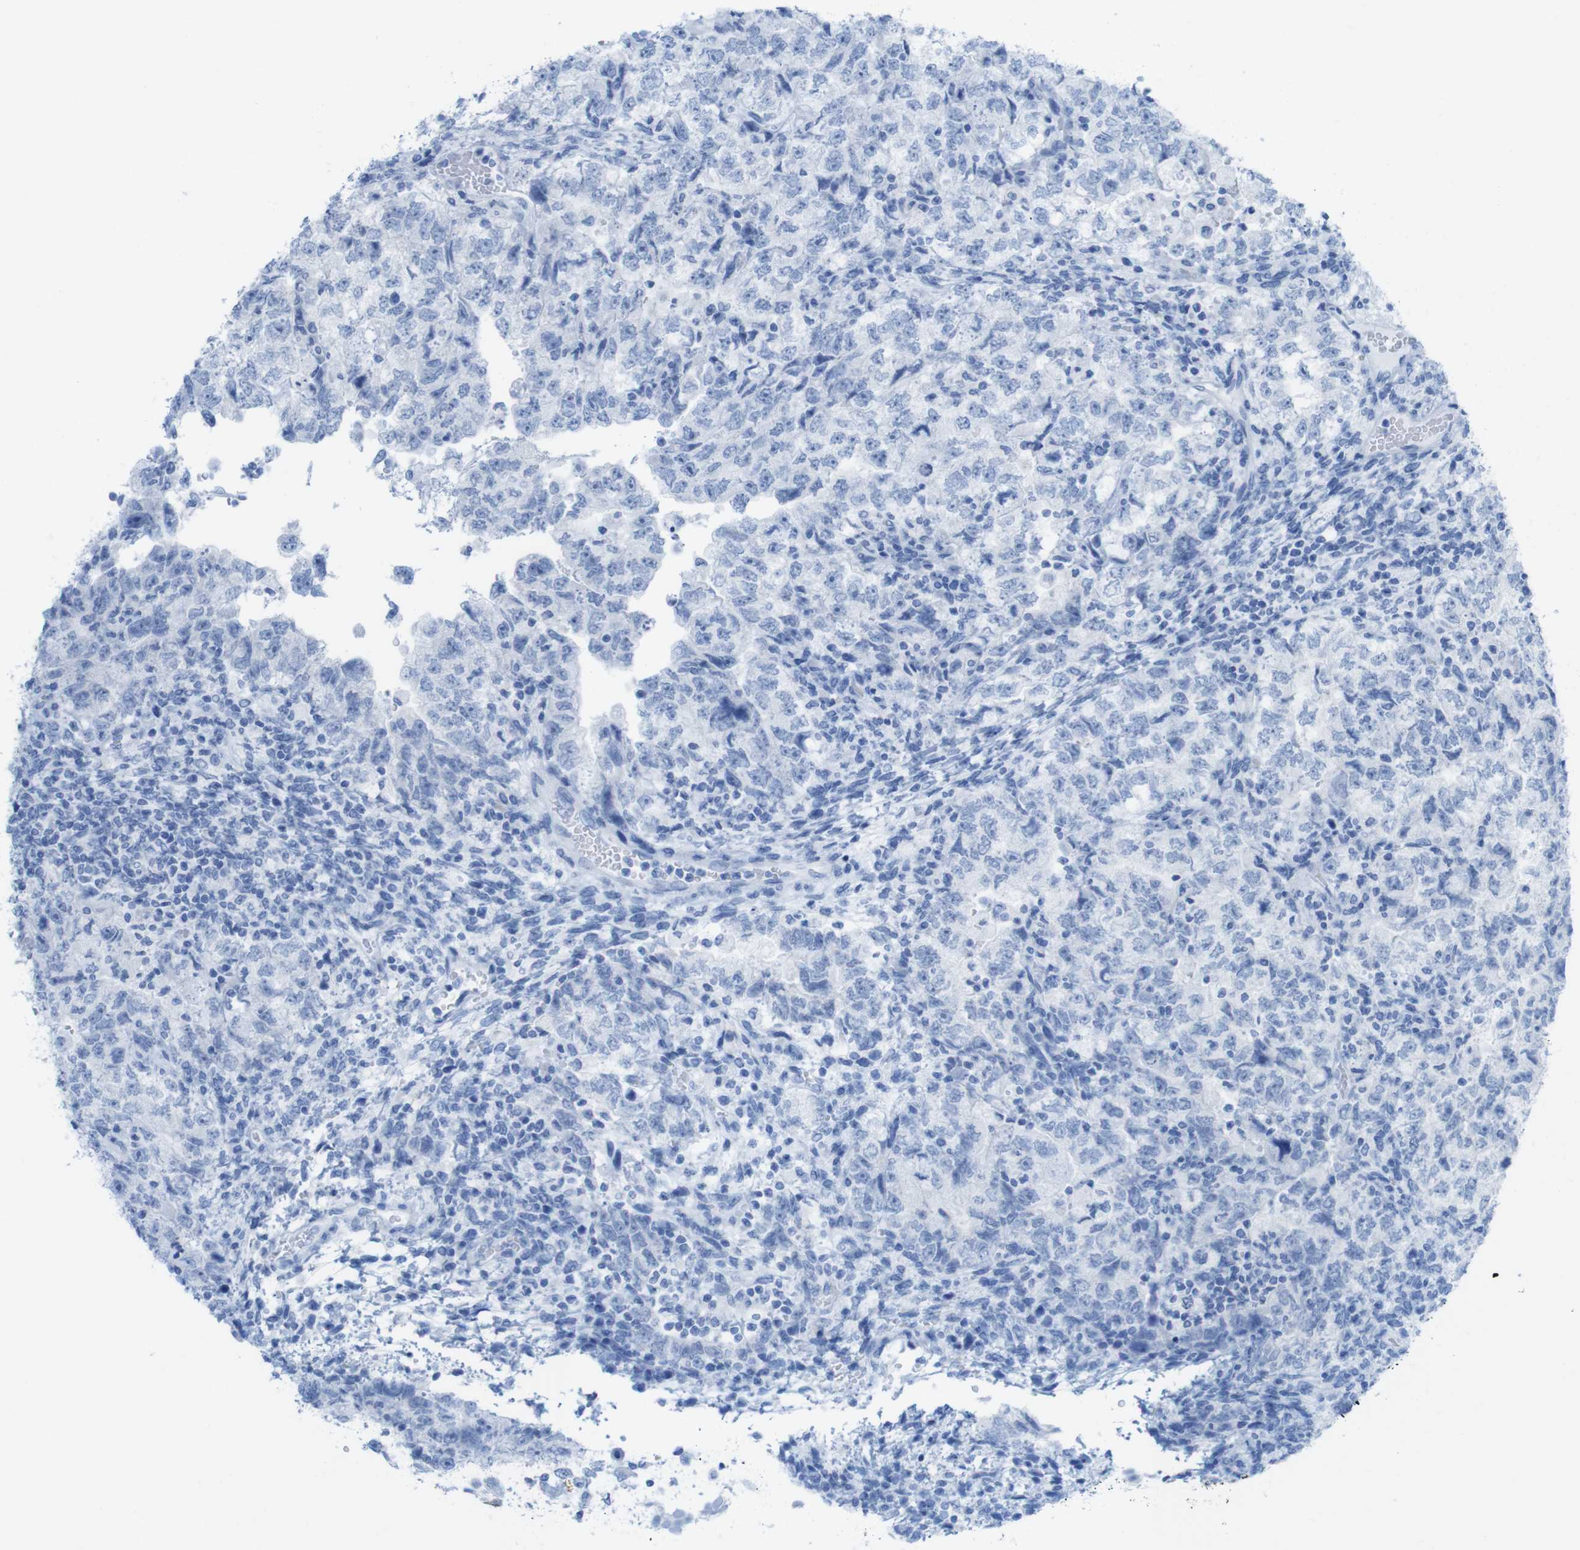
{"staining": {"intensity": "negative", "quantity": "none", "location": "none"}, "tissue": "testis cancer", "cell_type": "Tumor cells", "image_type": "cancer", "snomed": [{"axis": "morphology", "description": "Carcinoma, Embryonal, NOS"}, {"axis": "topography", "description": "Testis"}], "caption": "Immunohistochemistry micrograph of neoplastic tissue: human testis cancer (embryonal carcinoma) stained with DAB (3,3'-diaminobenzidine) demonstrates no significant protein expression in tumor cells.", "gene": "MYH7", "patient": {"sex": "male", "age": 36}}